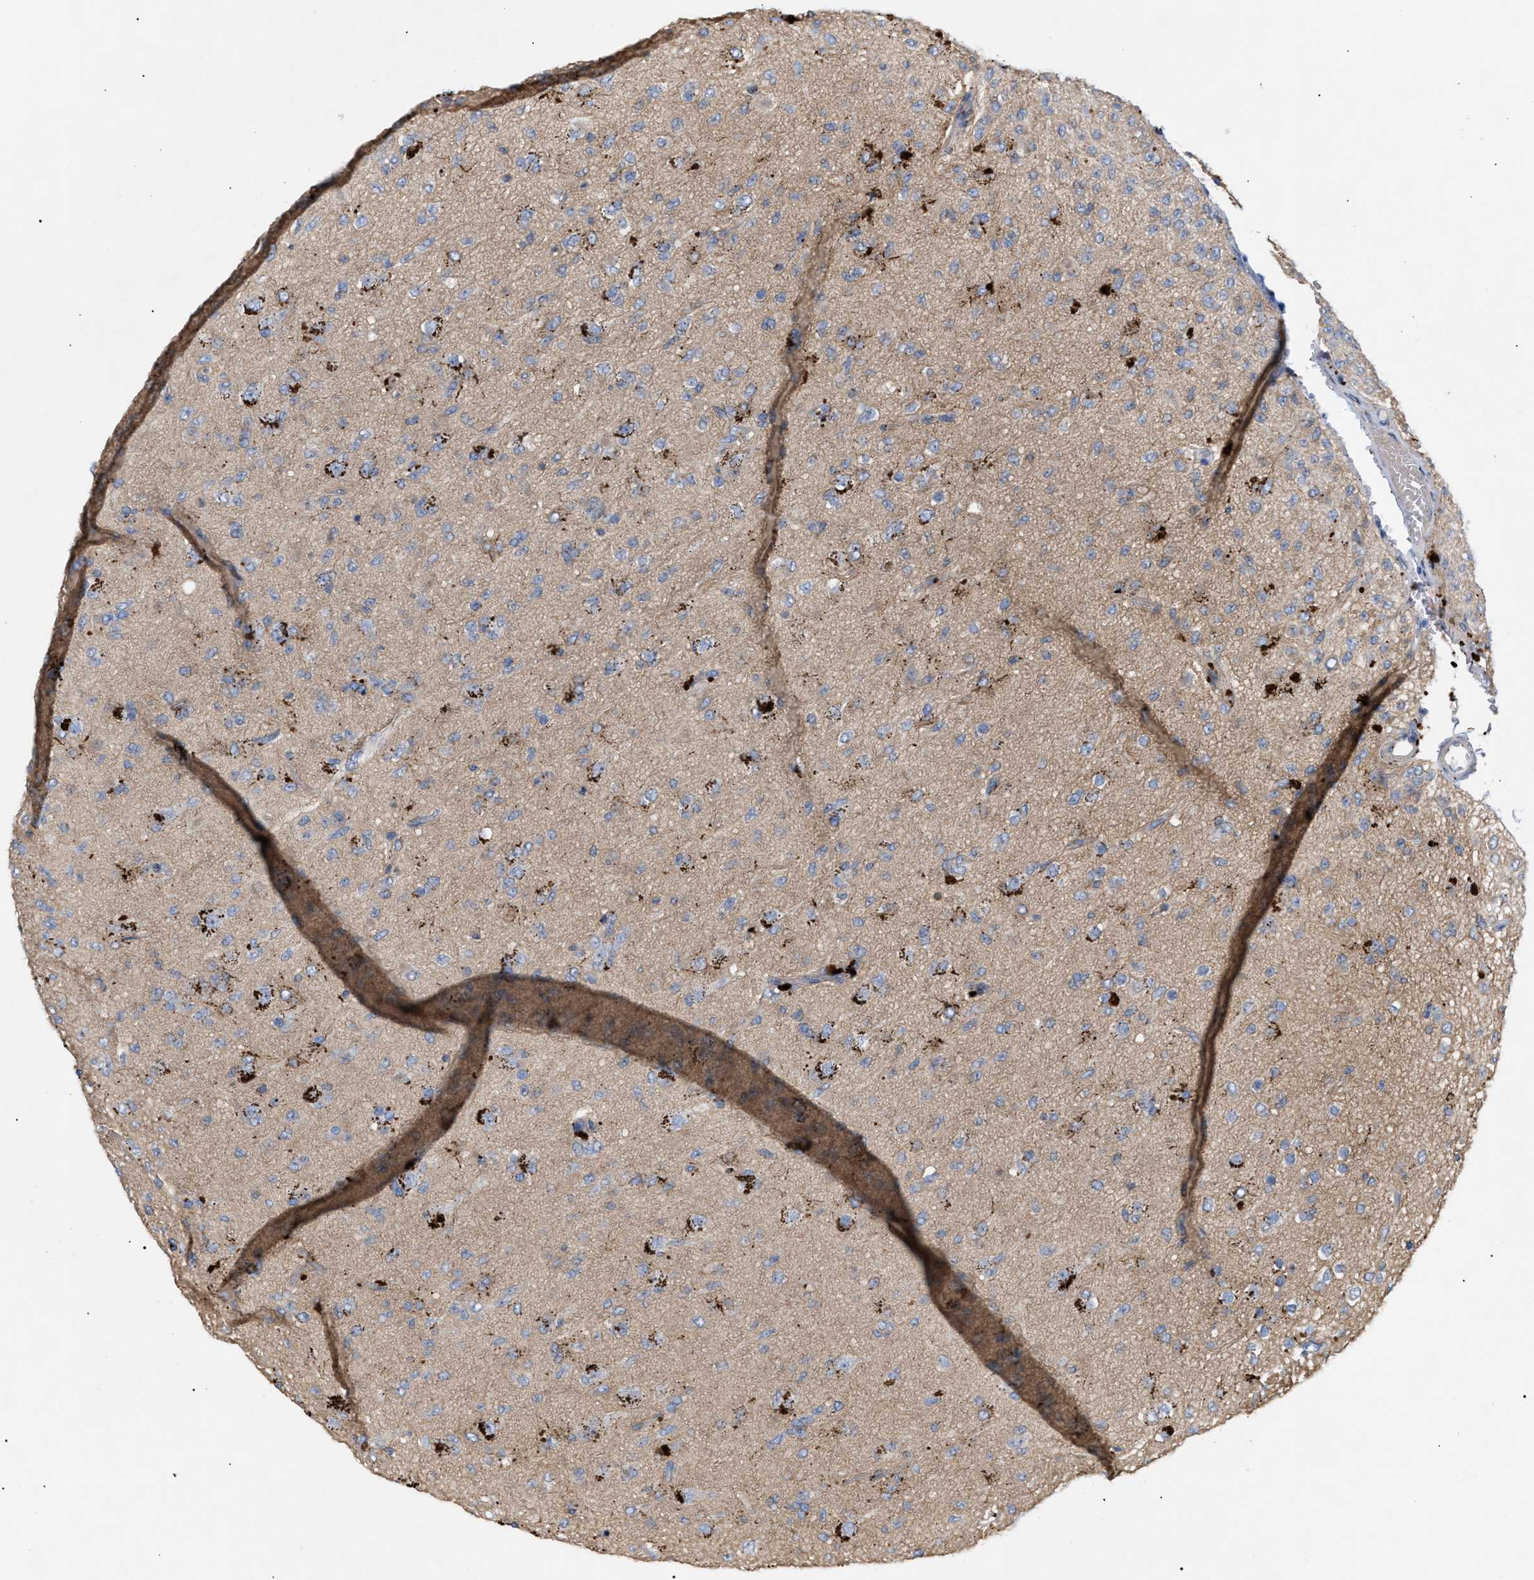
{"staining": {"intensity": "weak", "quantity": "25%-75%", "location": "cytoplasmic/membranous"}, "tissue": "glioma", "cell_type": "Tumor cells", "image_type": "cancer", "snomed": [{"axis": "morphology", "description": "Glioma, malignant, Low grade"}, {"axis": "topography", "description": "Brain"}], "caption": "Approximately 25%-75% of tumor cells in human malignant glioma (low-grade) display weak cytoplasmic/membranous protein staining as visualized by brown immunohistochemical staining.", "gene": "MBTD1", "patient": {"sex": "male", "age": 65}}